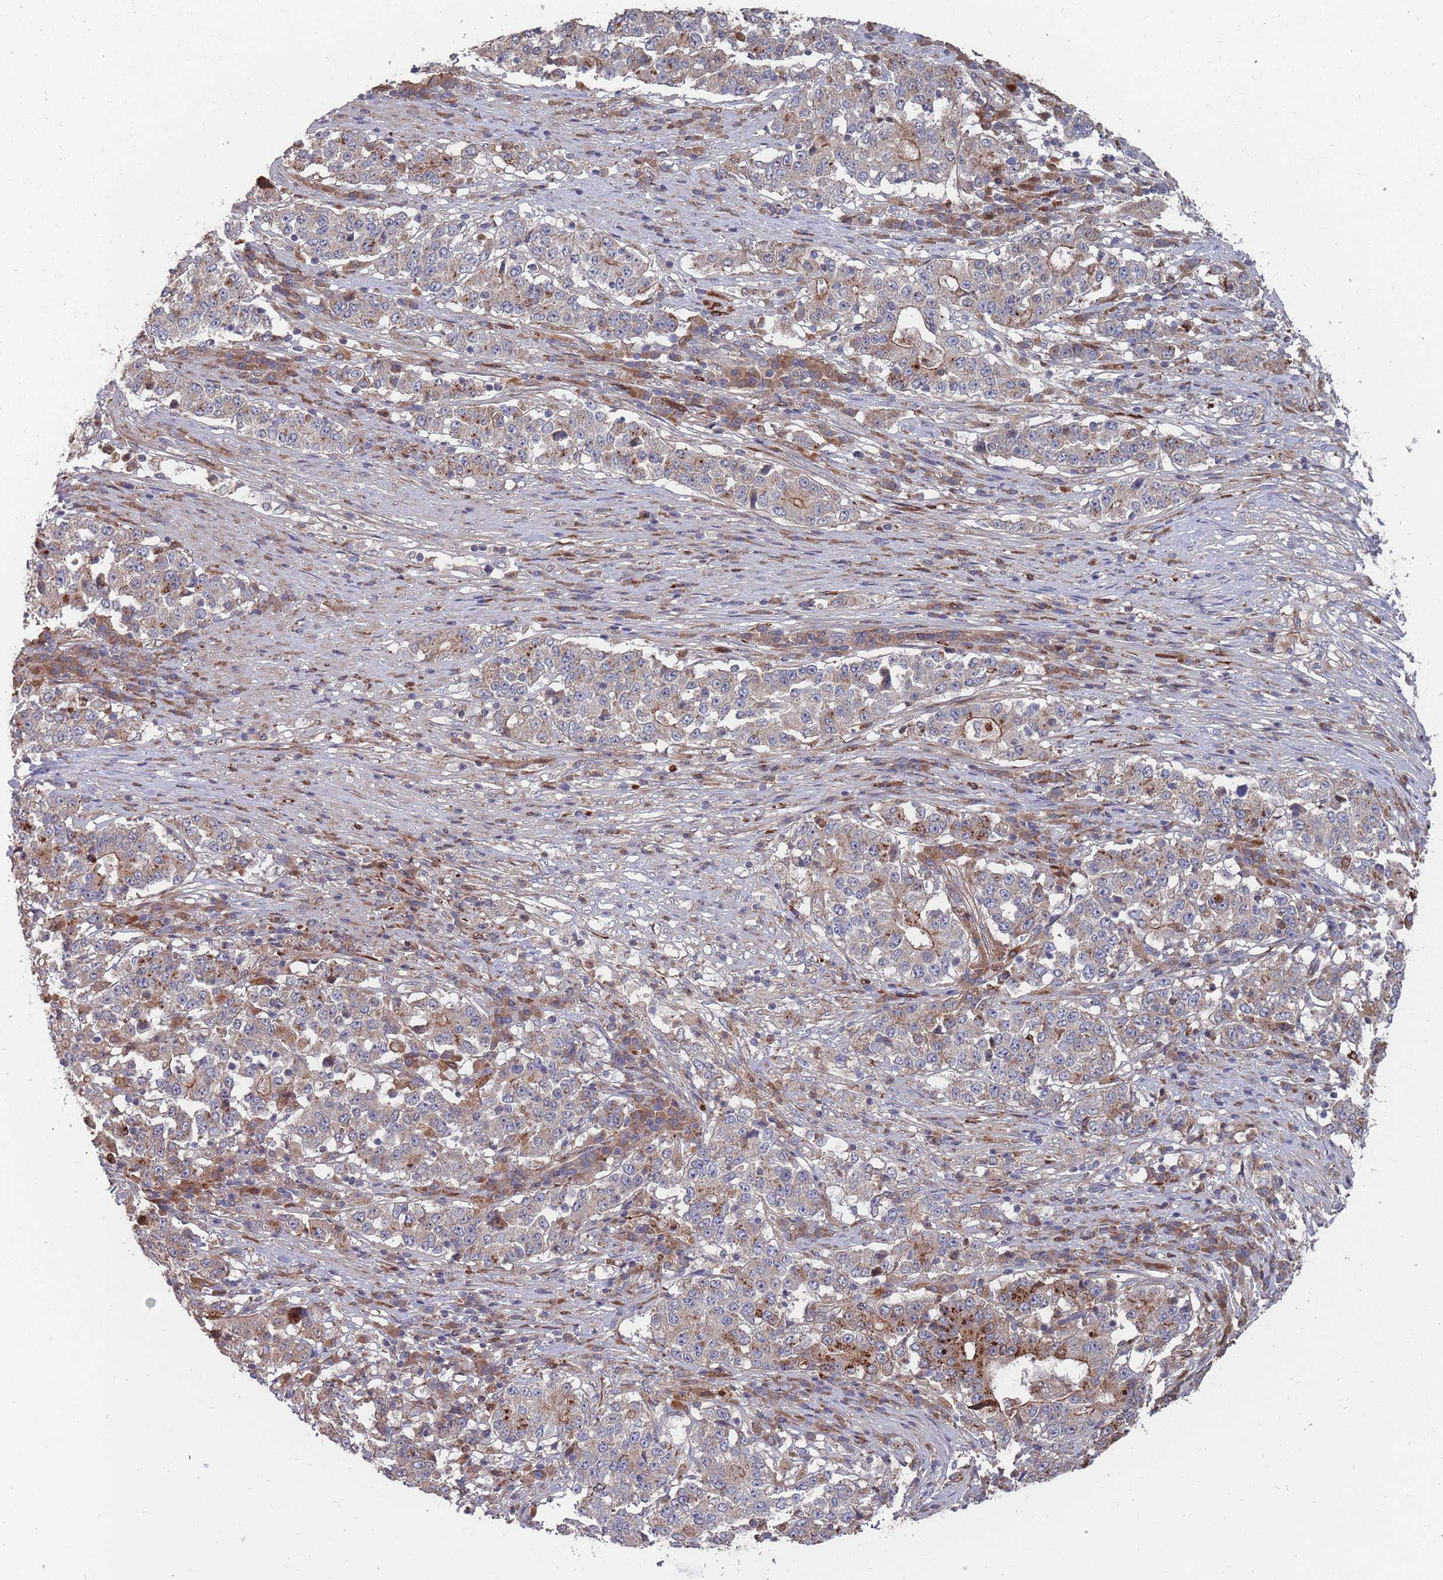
{"staining": {"intensity": "moderate", "quantity": "25%-75%", "location": "cytoplasmic/membranous"}, "tissue": "stomach cancer", "cell_type": "Tumor cells", "image_type": "cancer", "snomed": [{"axis": "morphology", "description": "Adenocarcinoma, NOS"}, {"axis": "topography", "description": "Stomach"}], "caption": "Immunohistochemistry of stomach cancer reveals medium levels of moderate cytoplasmic/membranous expression in about 25%-75% of tumor cells.", "gene": "THSD7B", "patient": {"sex": "male", "age": 59}}